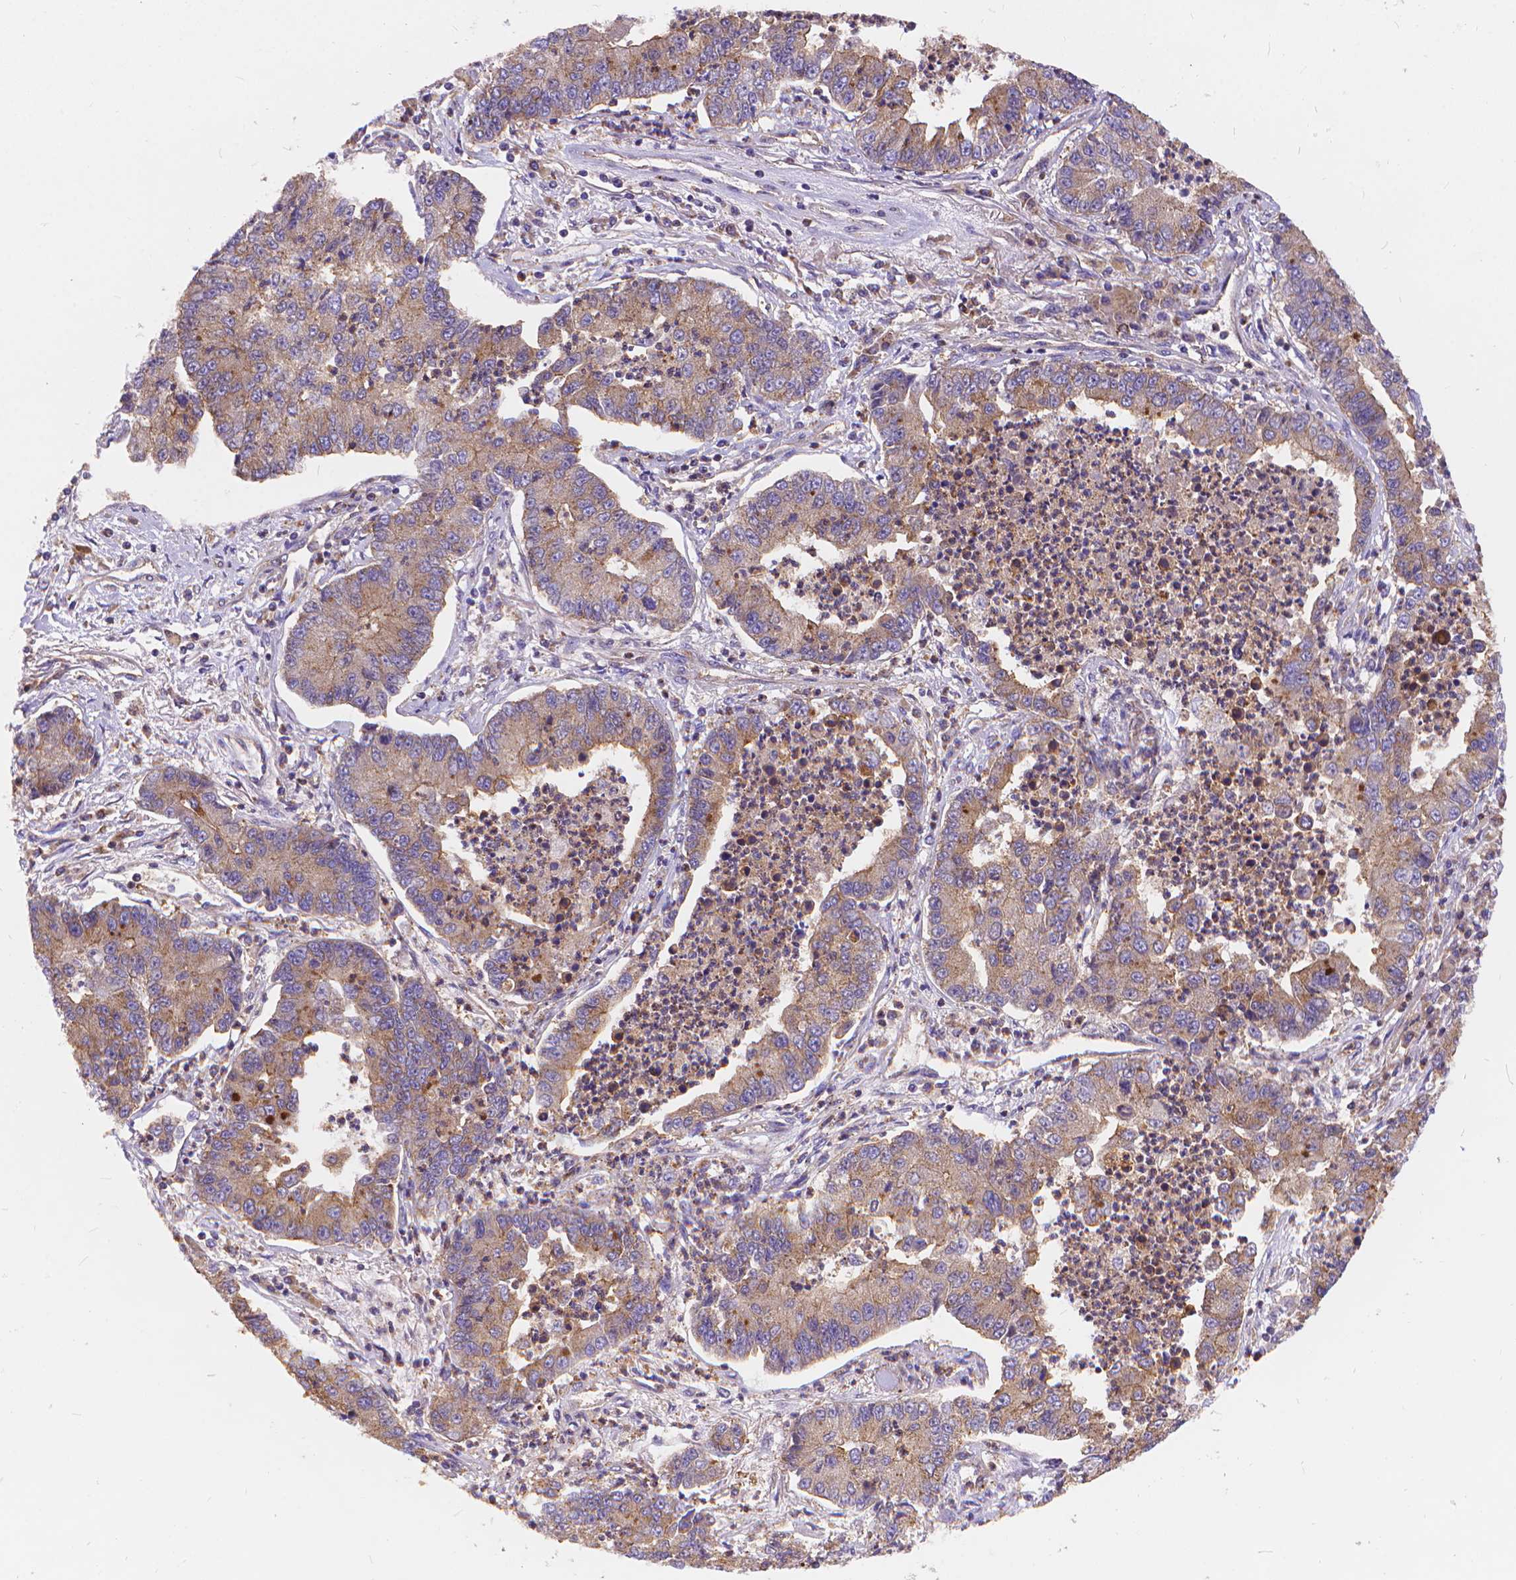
{"staining": {"intensity": "weak", "quantity": ">75%", "location": "cytoplasmic/membranous"}, "tissue": "lung cancer", "cell_type": "Tumor cells", "image_type": "cancer", "snomed": [{"axis": "morphology", "description": "Adenocarcinoma, NOS"}, {"axis": "topography", "description": "Lung"}], "caption": "Tumor cells demonstrate low levels of weak cytoplasmic/membranous positivity in approximately >75% of cells in human lung adenocarcinoma.", "gene": "ARAP1", "patient": {"sex": "female", "age": 57}}